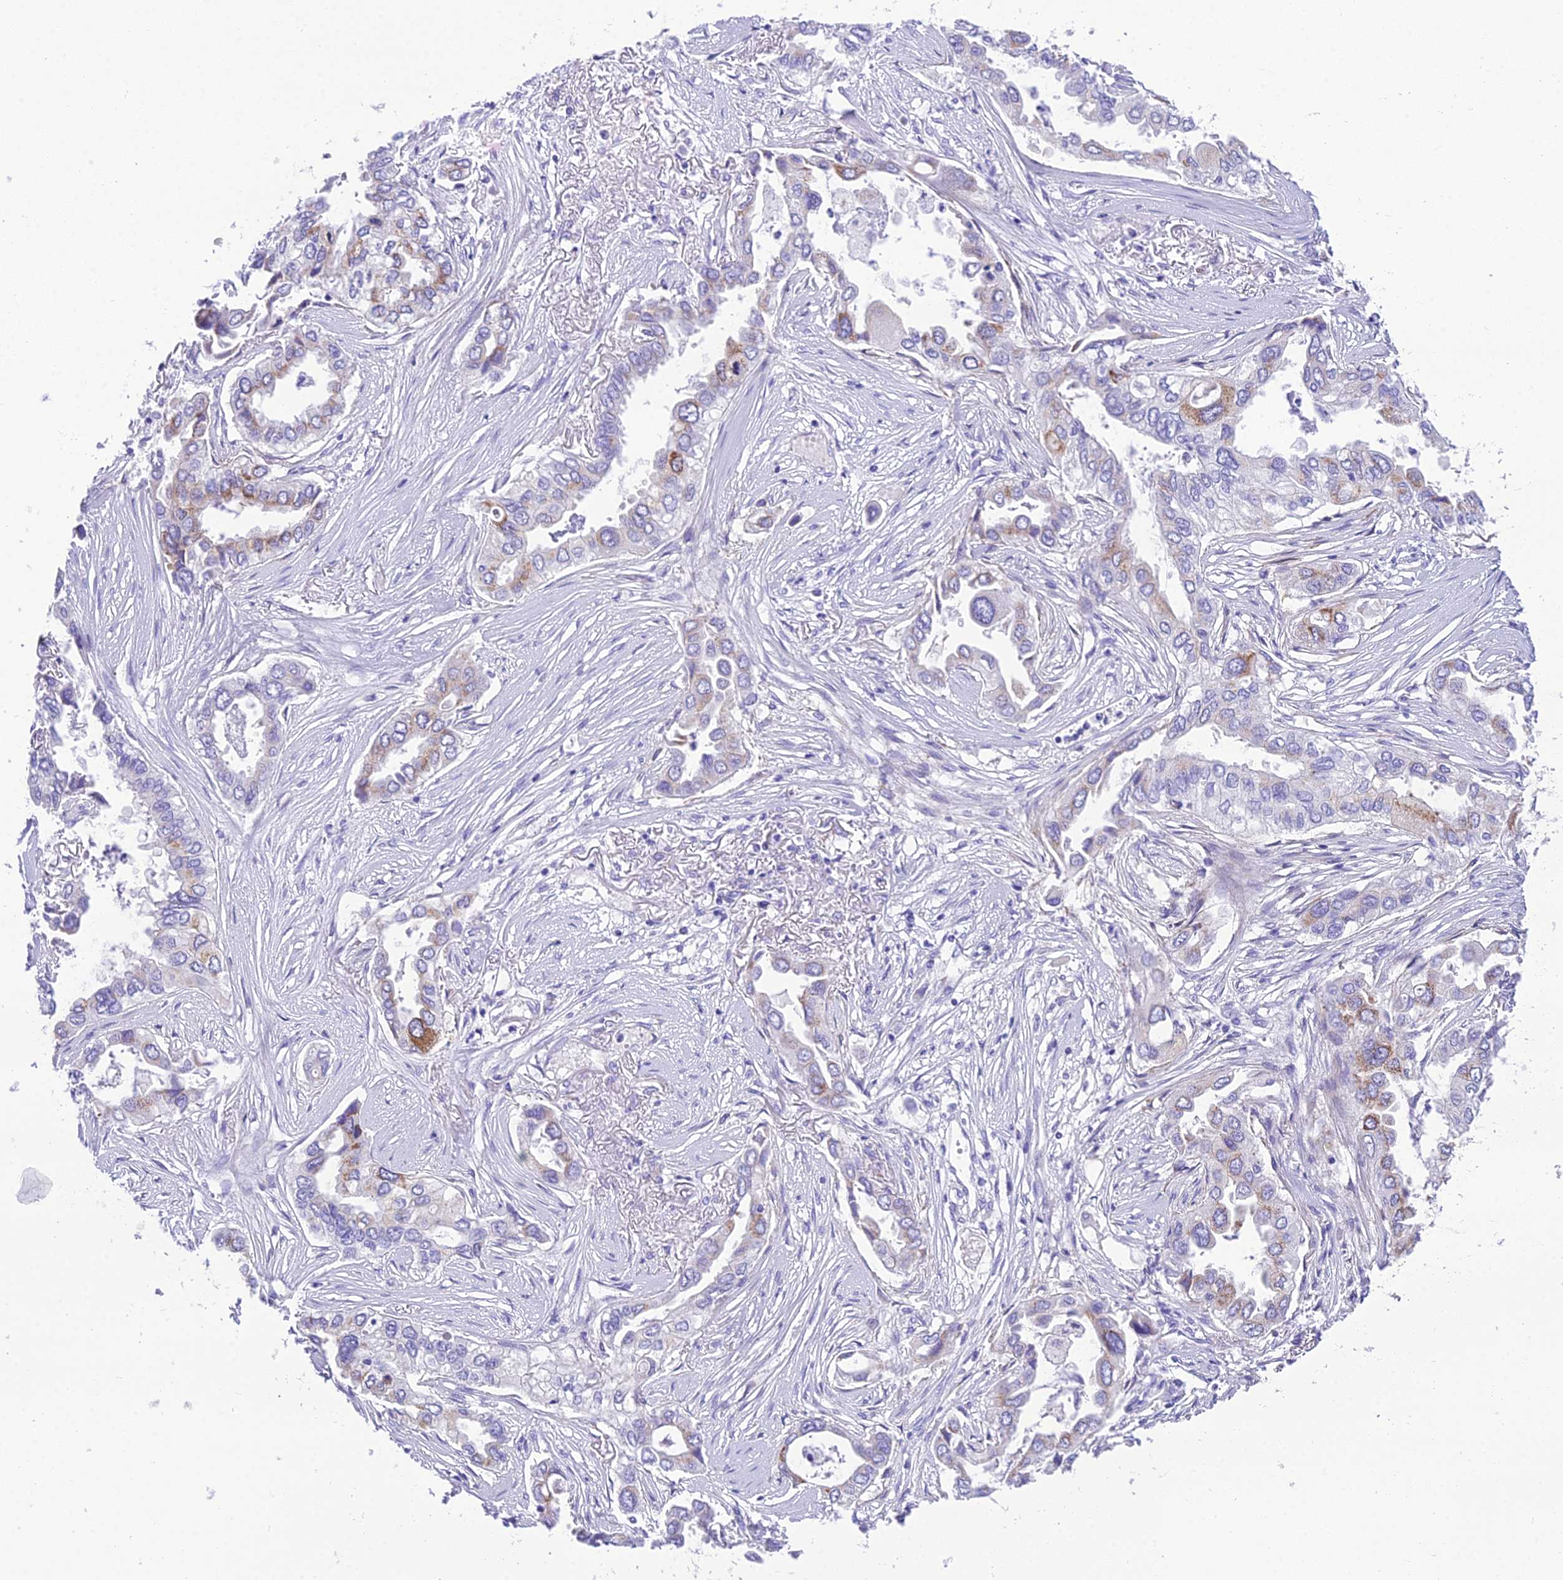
{"staining": {"intensity": "moderate", "quantity": "25%-75%", "location": "cytoplasmic/membranous"}, "tissue": "lung cancer", "cell_type": "Tumor cells", "image_type": "cancer", "snomed": [{"axis": "morphology", "description": "Adenocarcinoma, NOS"}, {"axis": "topography", "description": "Lung"}], "caption": "Tumor cells show medium levels of moderate cytoplasmic/membranous expression in approximately 25%-75% of cells in lung cancer (adenocarcinoma). (brown staining indicates protein expression, while blue staining denotes nuclei).", "gene": "GFRA1", "patient": {"sex": "female", "age": 76}}